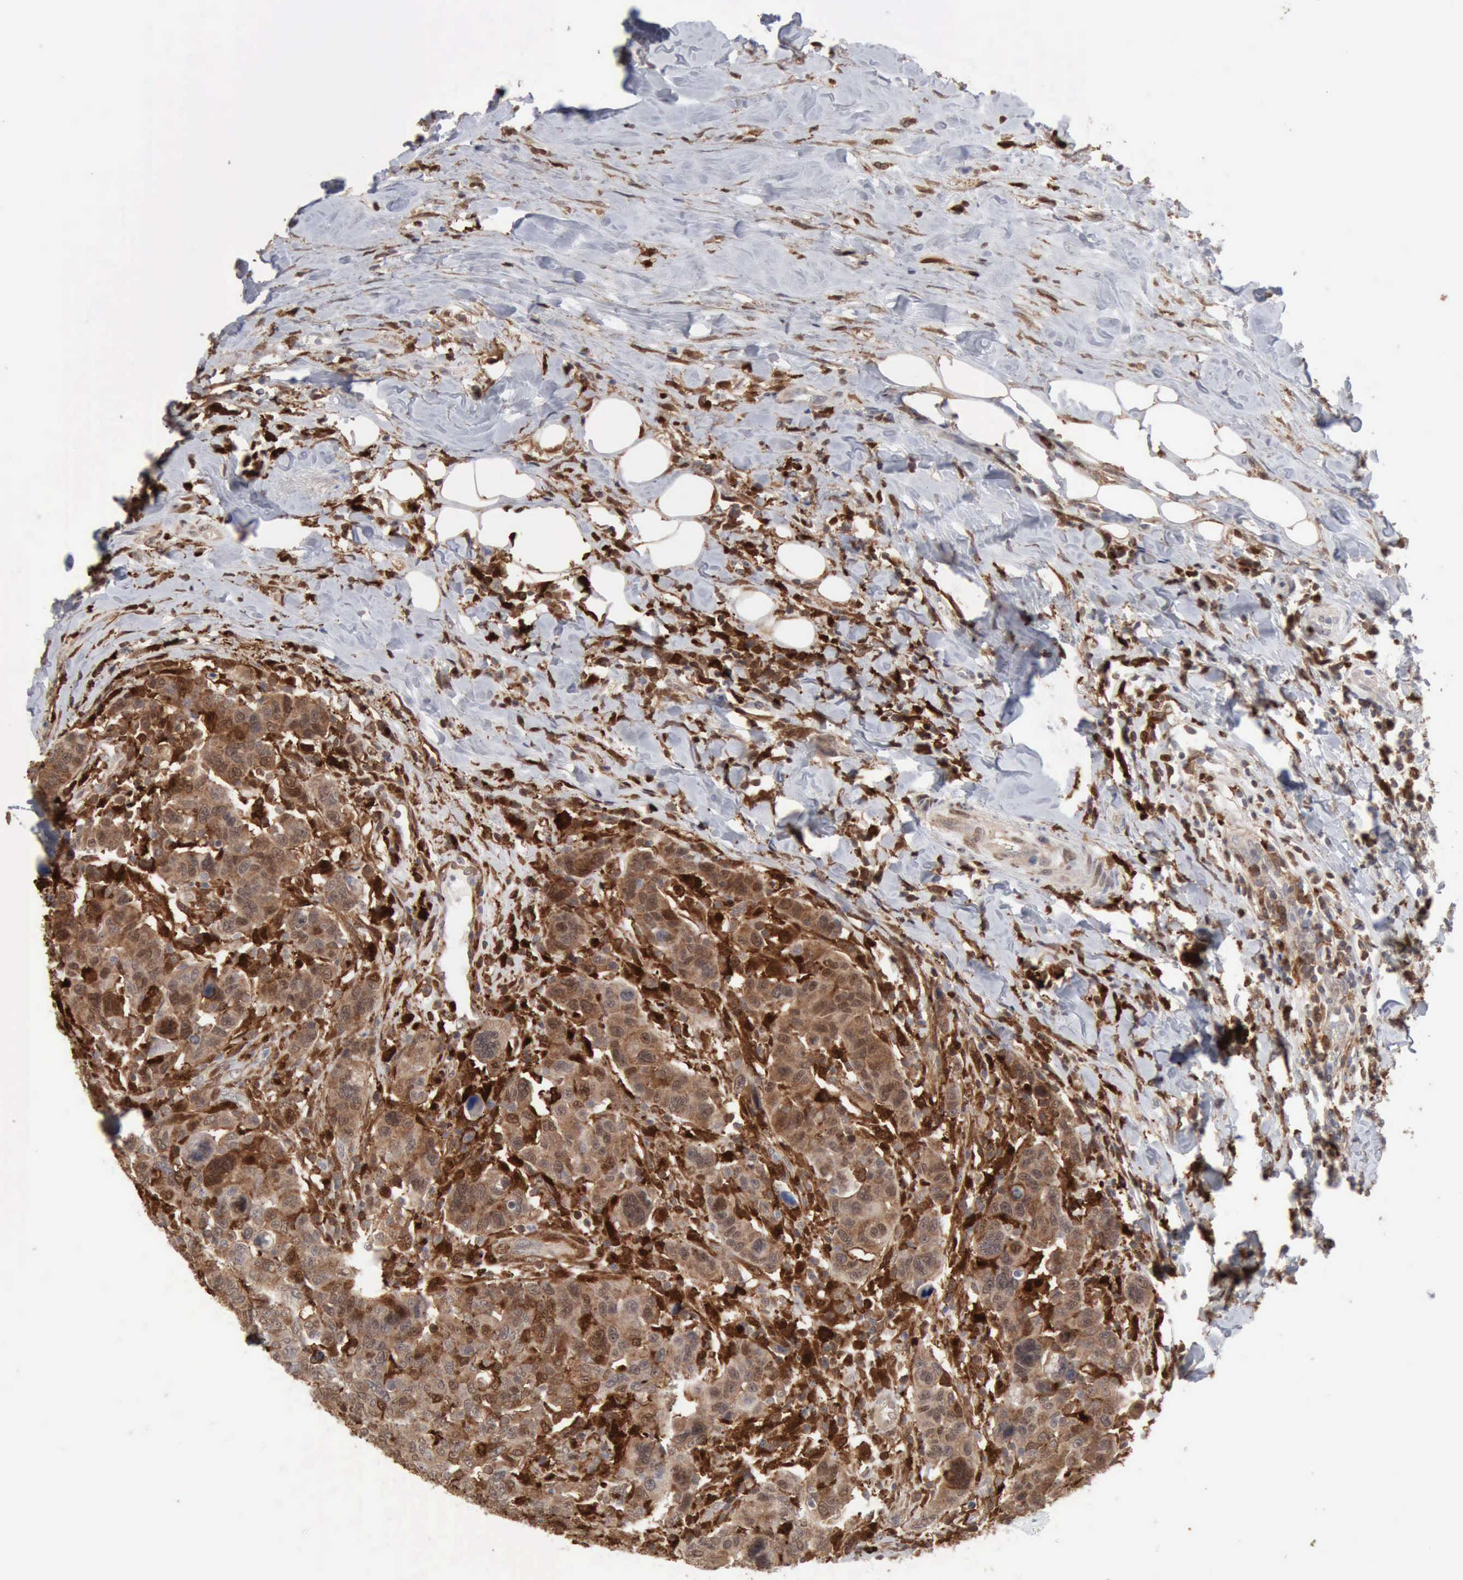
{"staining": {"intensity": "weak", "quantity": ">75%", "location": "cytoplasmic/membranous,nuclear"}, "tissue": "breast cancer", "cell_type": "Tumor cells", "image_type": "cancer", "snomed": [{"axis": "morphology", "description": "Duct carcinoma"}, {"axis": "topography", "description": "Breast"}], "caption": "A brown stain highlights weak cytoplasmic/membranous and nuclear staining of a protein in invasive ductal carcinoma (breast) tumor cells.", "gene": "STAT1", "patient": {"sex": "female", "age": 37}}